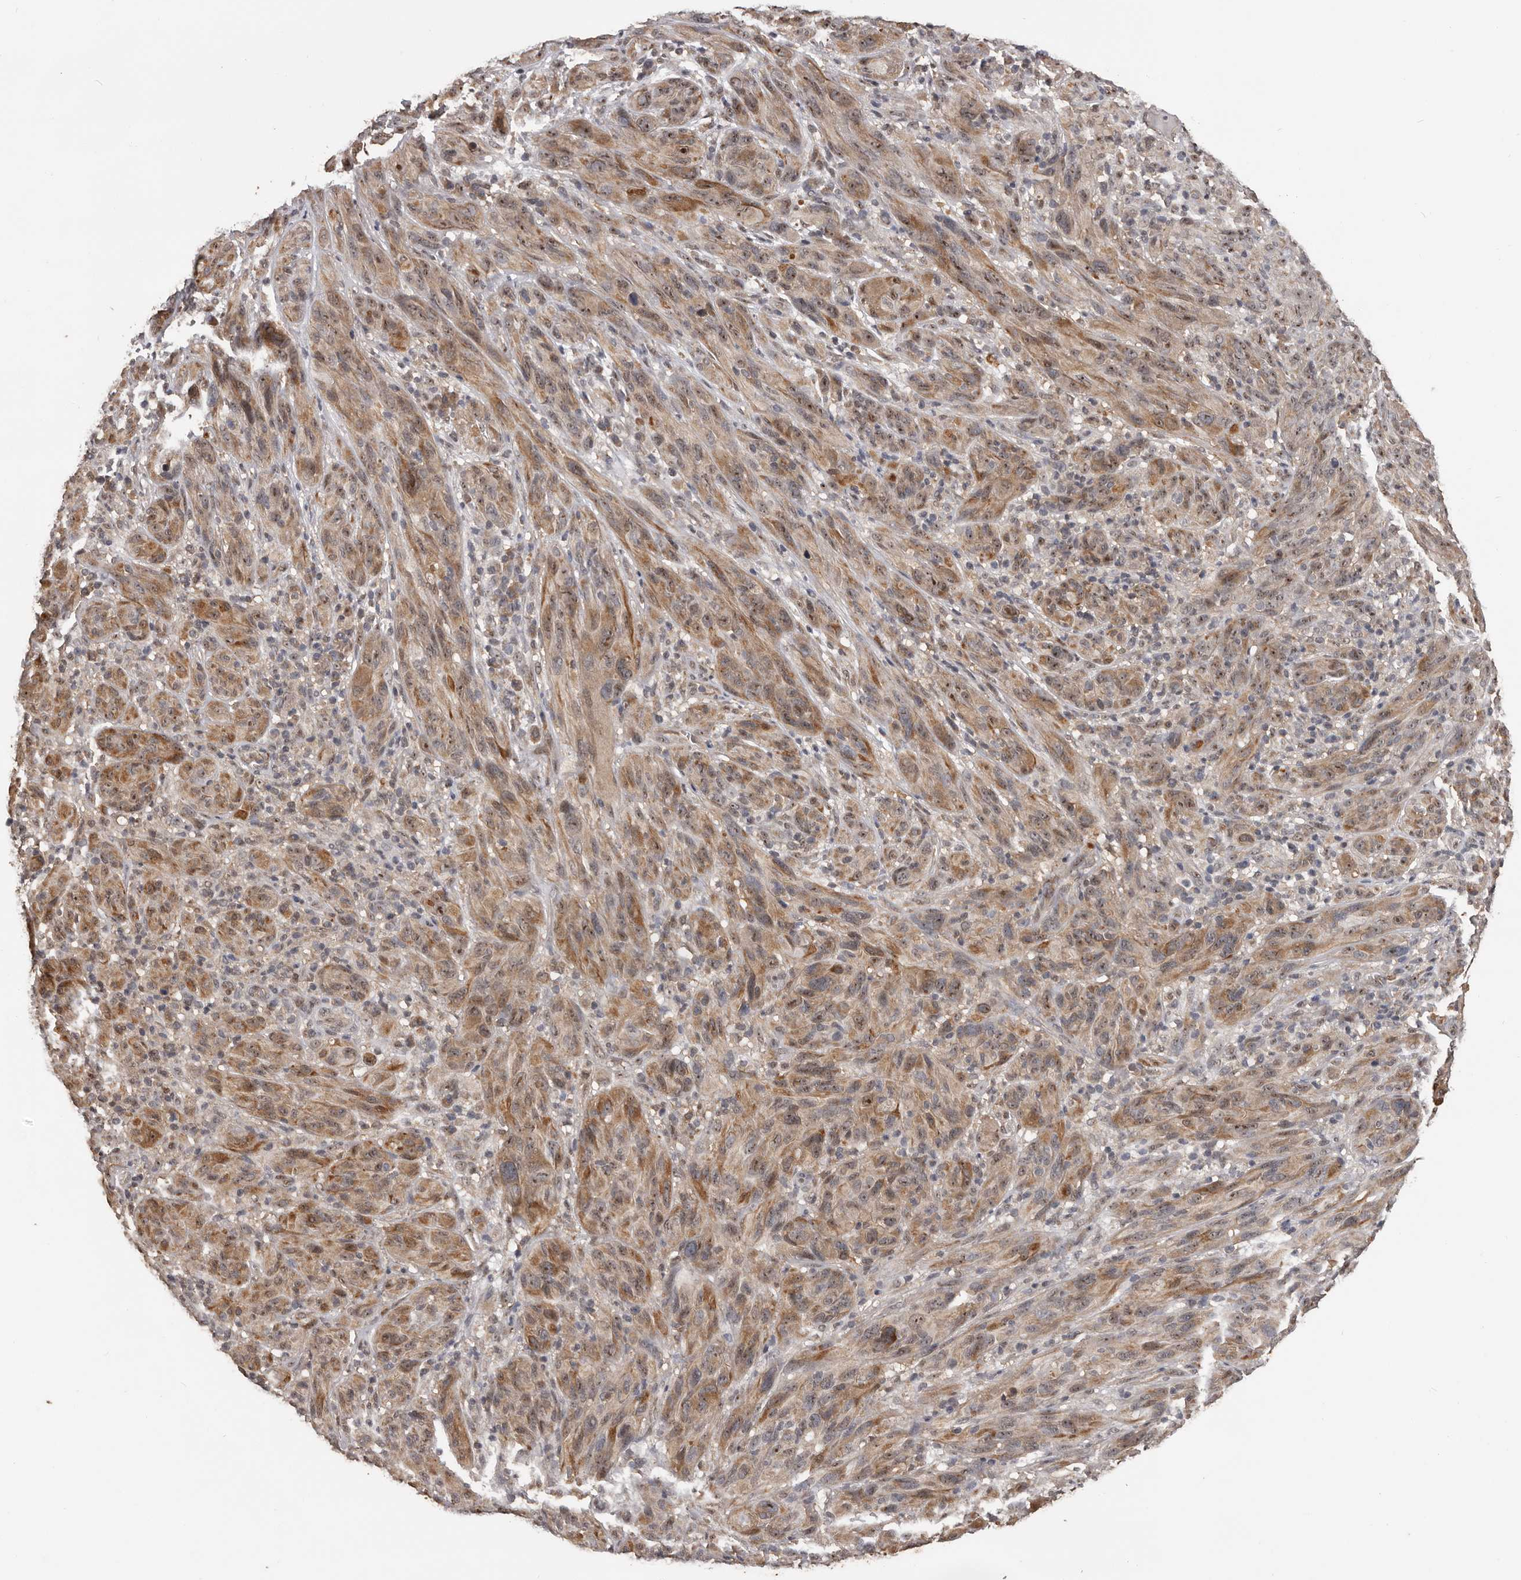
{"staining": {"intensity": "moderate", "quantity": ">75%", "location": "cytoplasmic/membranous,nuclear"}, "tissue": "melanoma", "cell_type": "Tumor cells", "image_type": "cancer", "snomed": [{"axis": "morphology", "description": "Malignant melanoma, NOS"}, {"axis": "topography", "description": "Skin of head"}], "caption": "Immunohistochemical staining of malignant melanoma shows medium levels of moderate cytoplasmic/membranous and nuclear expression in about >75% of tumor cells.", "gene": "VPS37A", "patient": {"sex": "male", "age": 96}}